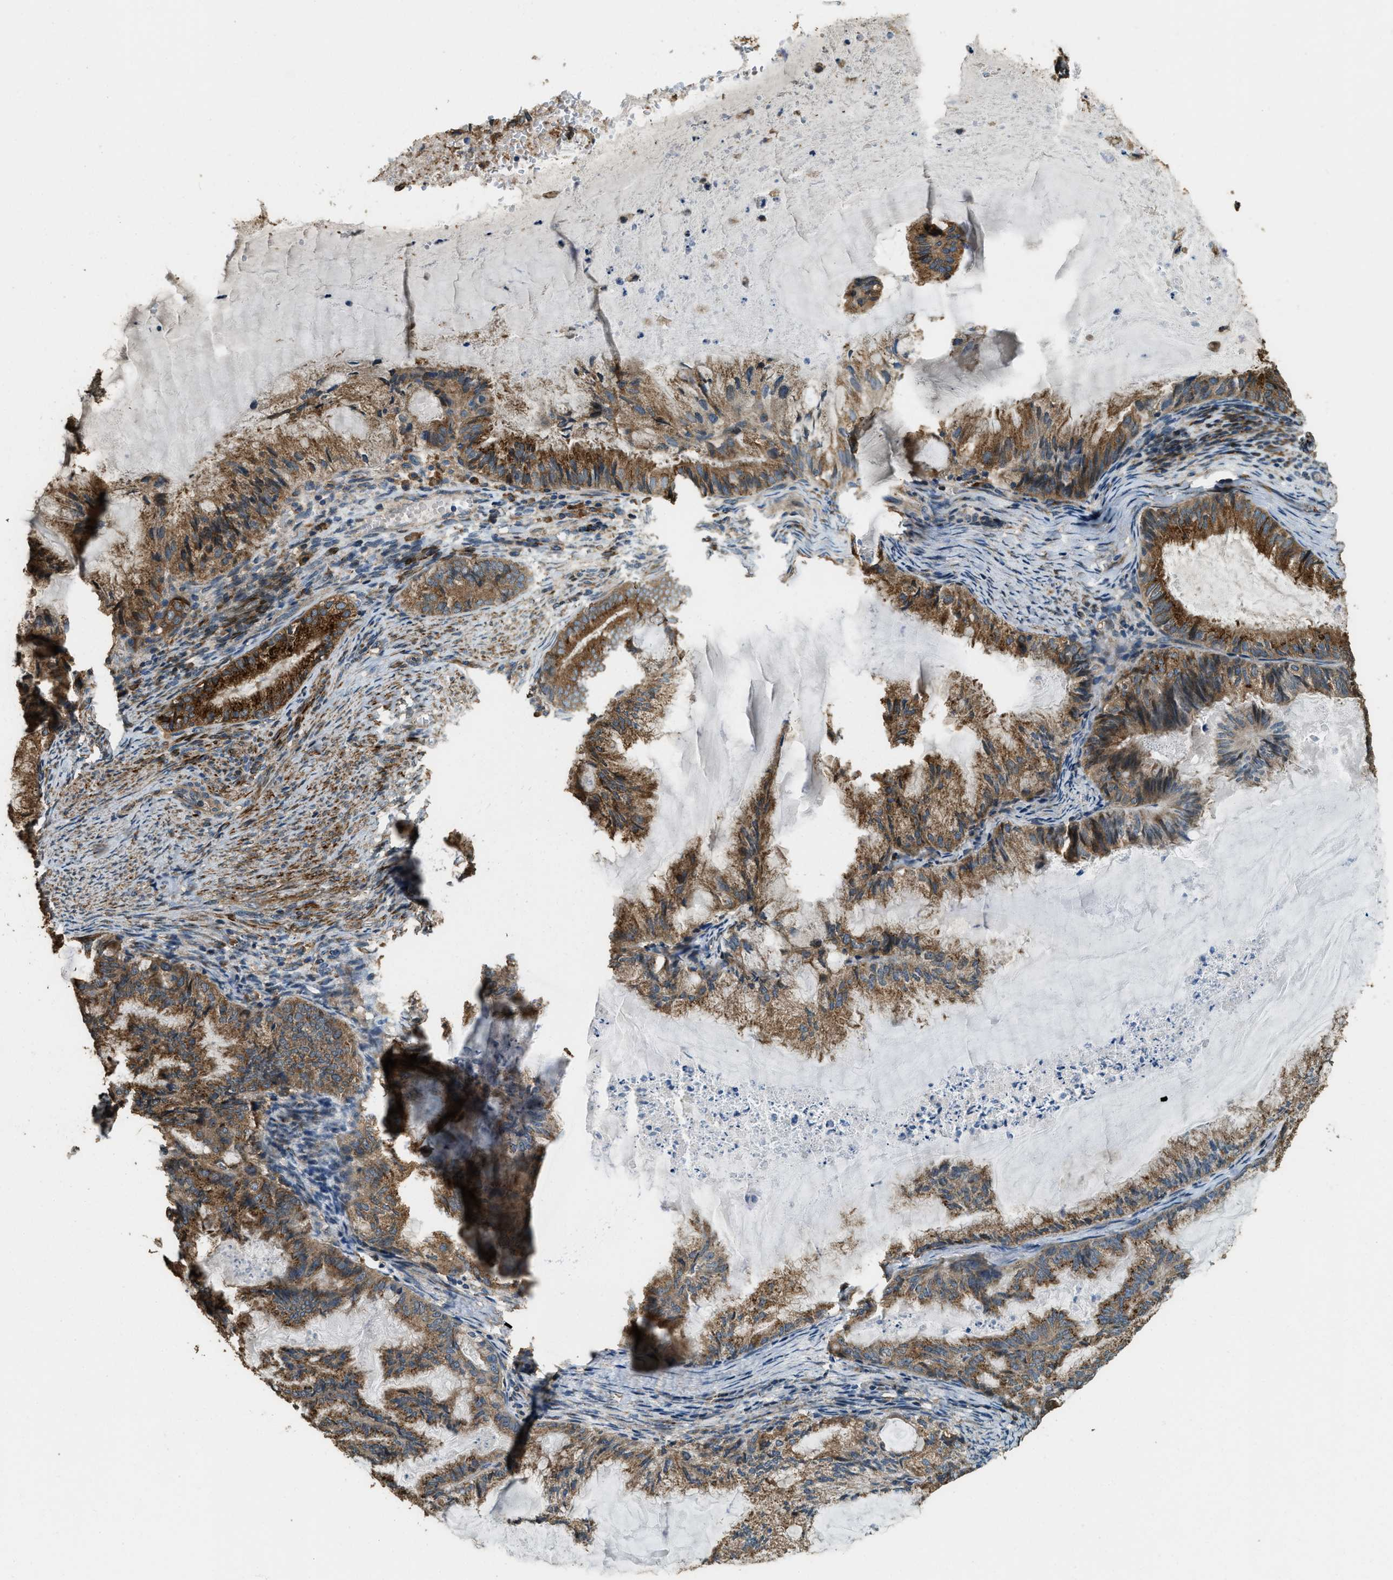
{"staining": {"intensity": "moderate", "quantity": ">75%", "location": "cytoplasmic/membranous"}, "tissue": "endometrial cancer", "cell_type": "Tumor cells", "image_type": "cancer", "snomed": [{"axis": "morphology", "description": "Adenocarcinoma, NOS"}, {"axis": "topography", "description": "Endometrium"}], "caption": "High-power microscopy captured an IHC histopathology image of endometrial adenocarcinoma, revealing moderate cytoplasmic/membranous positivity in about >75% of tumor cells.", "gene": "ERGIC1", "patient": {"sex": "female", "age": 86}}